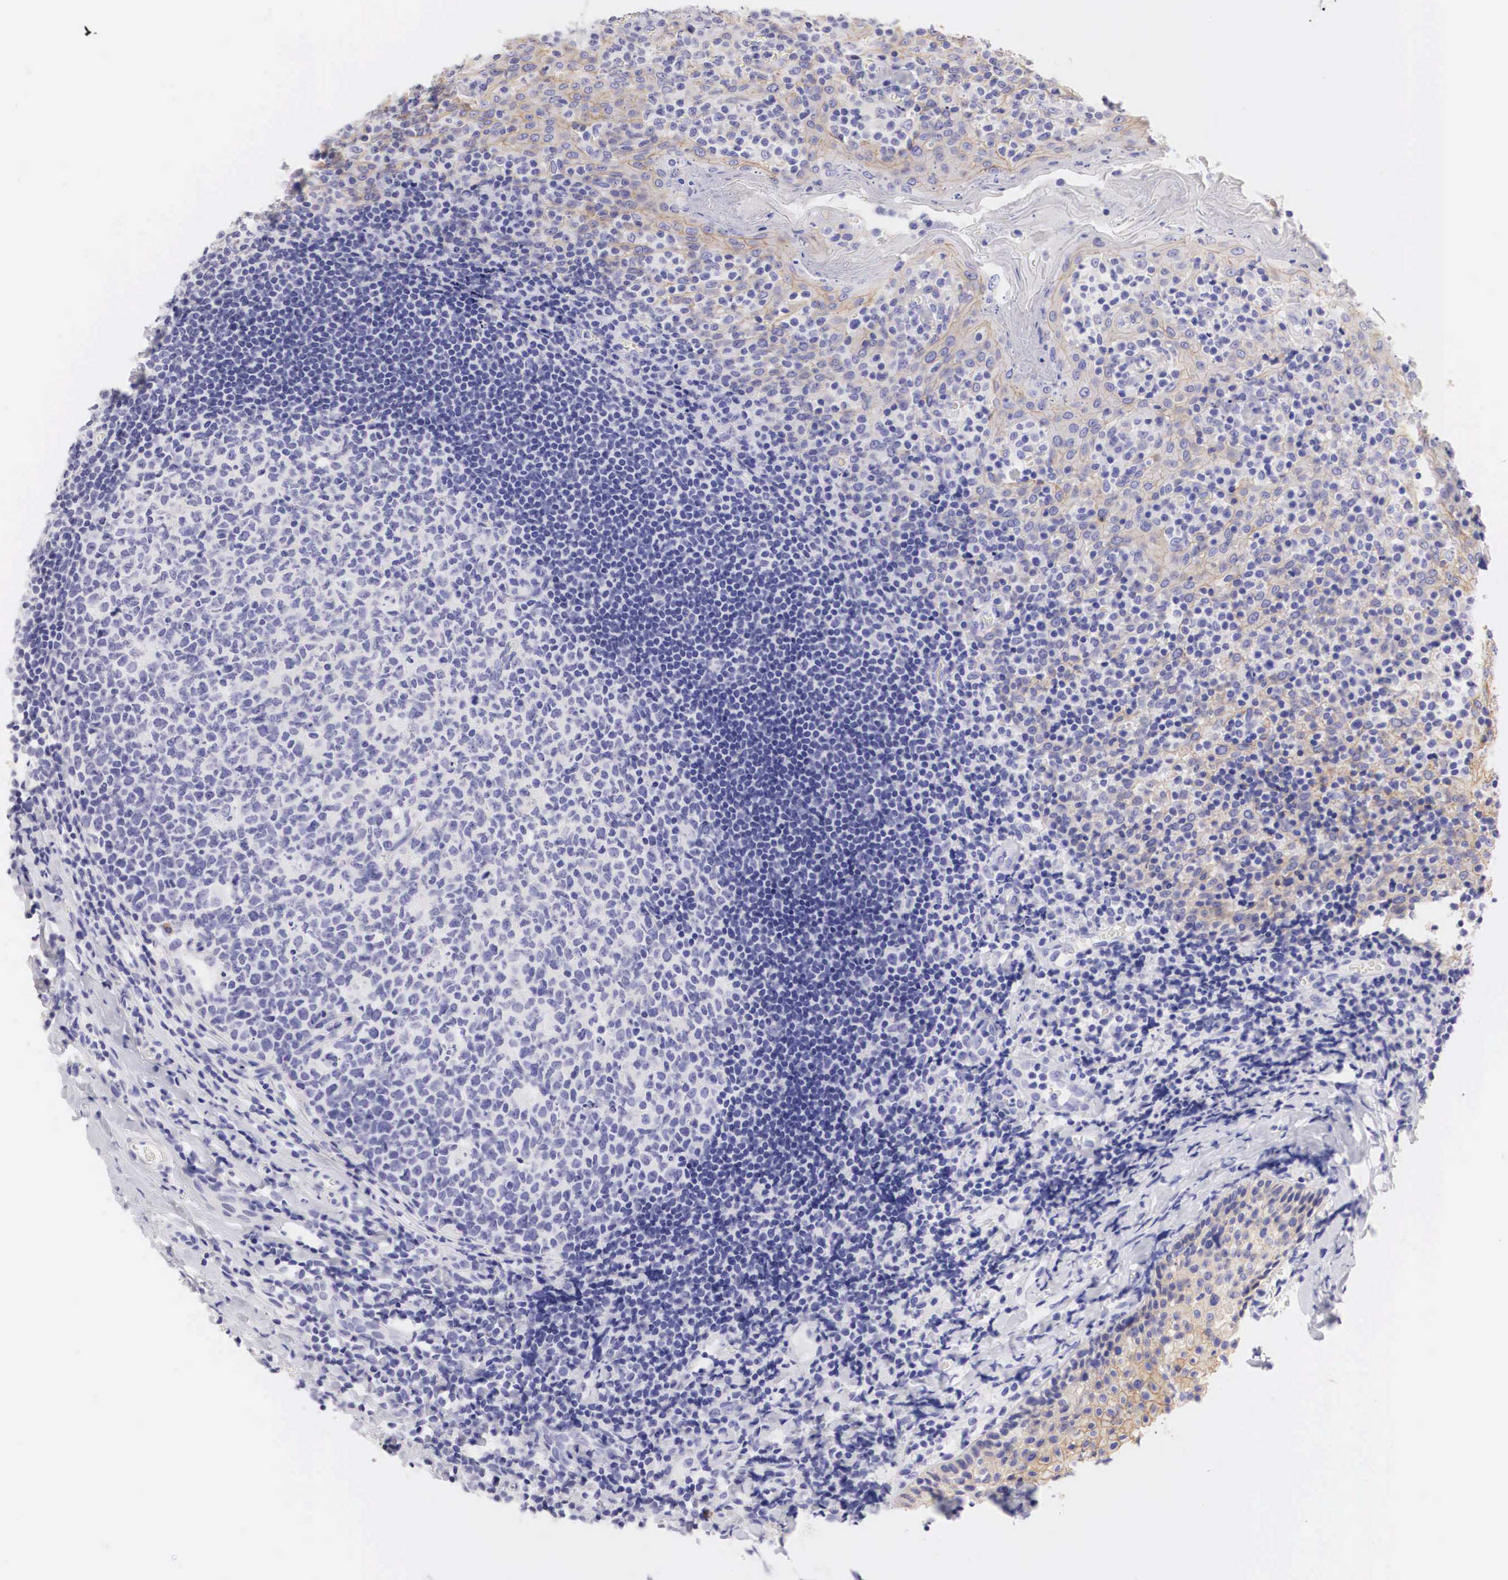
{"staining": {"intensity": "negative", "quantity": "none", "location": "none"}, "tissue": "tonsil", "cell_type": "Germinal center cells", "image_type": "normal", "snomed": [{"axis": "morphology", "description": "Normal tissue, NOS"}, {"axis": "topography", "description": "Tonsil"}], "caption": "A photomicrograph of tonsil stained for a protein exhibits no brown staining in germinal center cells.", "gene": "ERBB2", "patient": {"sex": "female", "age": 41}}